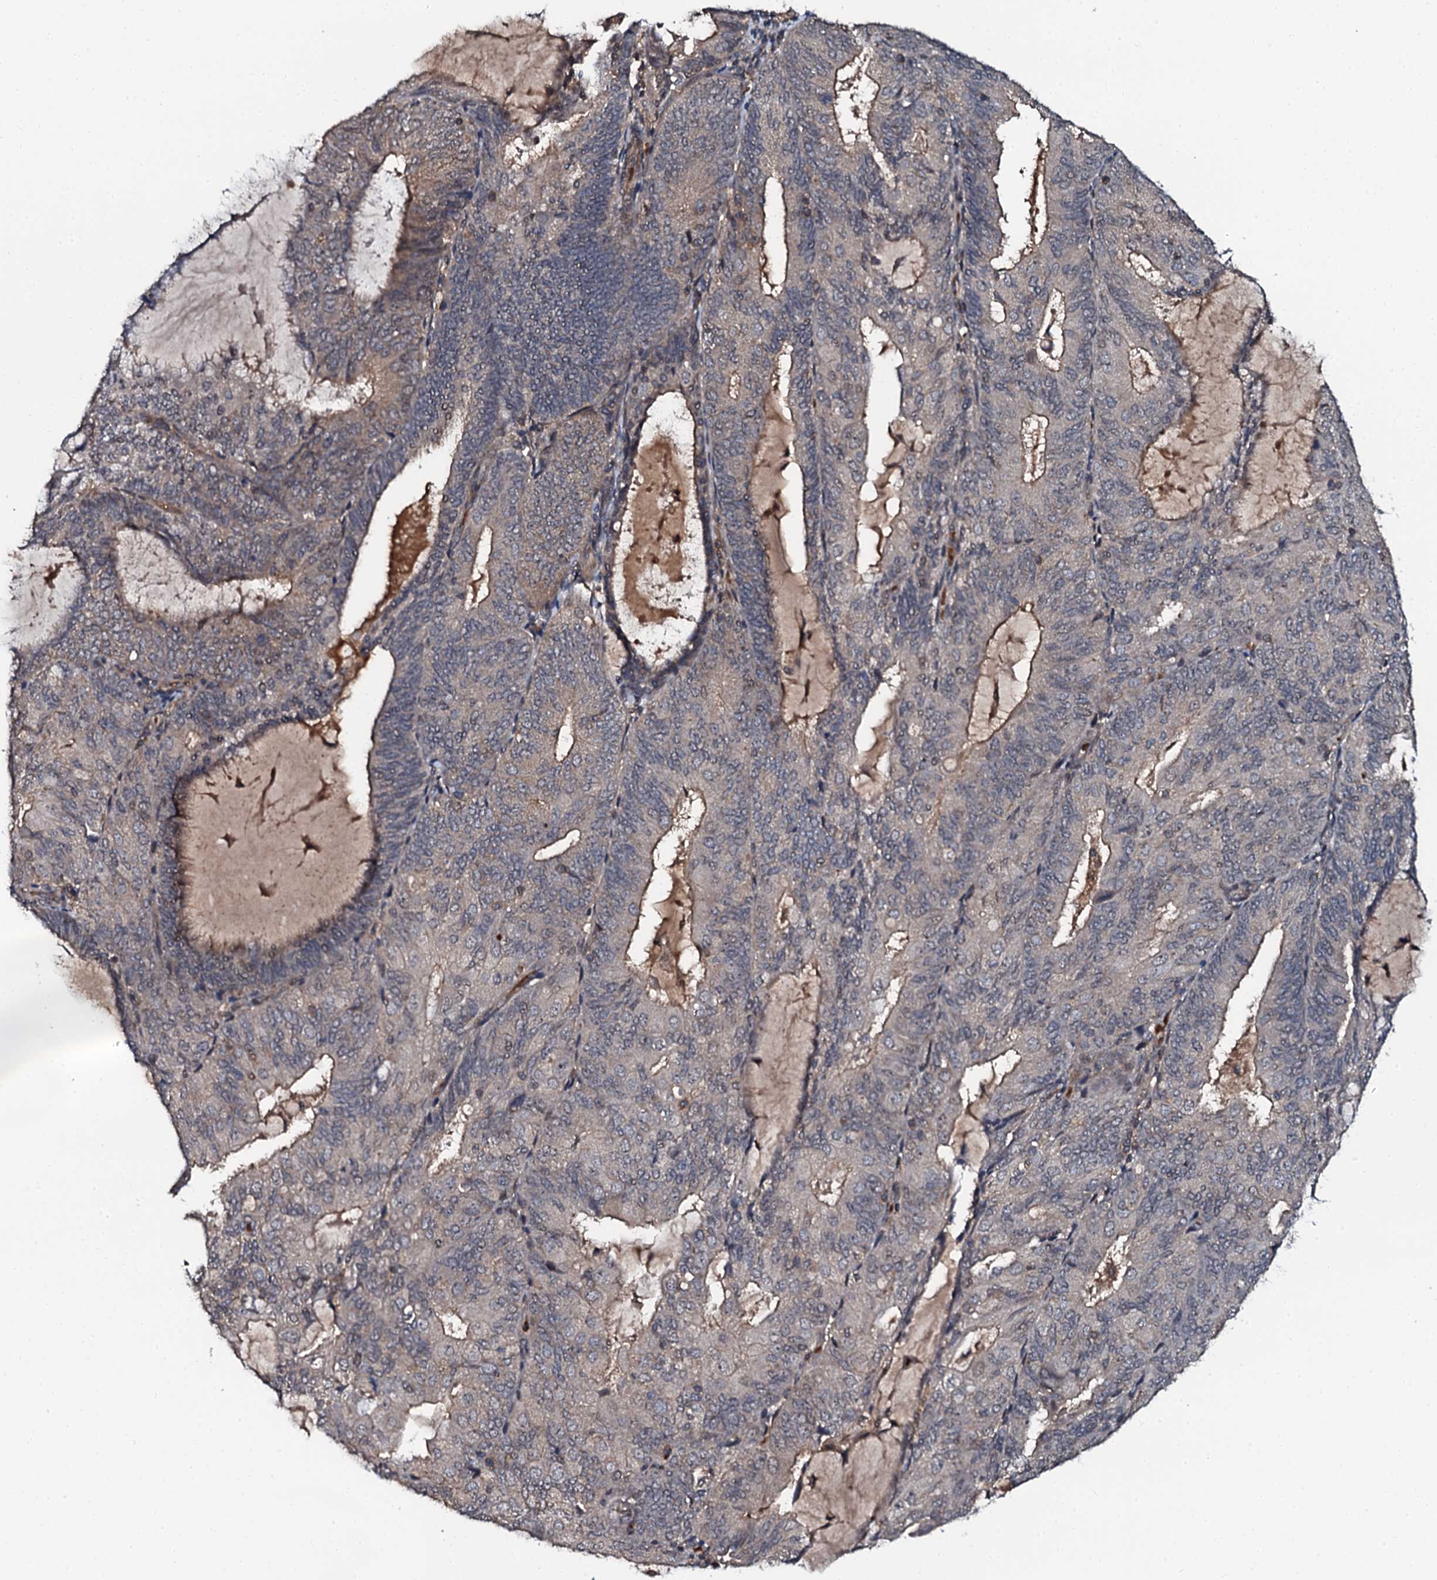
{"staining": {"intensity": "weak", "quantity": "<25%", "location": "cytoplasmic/membranous"}, "tissue": "endometrial cancer", "cell_type": "Tumor cells", "image_type": "cancer", "snomed": [{"axis": "morphology", "description": "Adenocarcinoma, NOS"}, {"axis": "topography", "description": "Endometrium"}], "caption": "DAB (3,3'-diaminobenzidine) immunohistochemical staining of human endometrial cancer exhibits no significant positivity in tumor cells.", "gene": "N4BP1", "patient": {"sex": "female", "age": 81}}